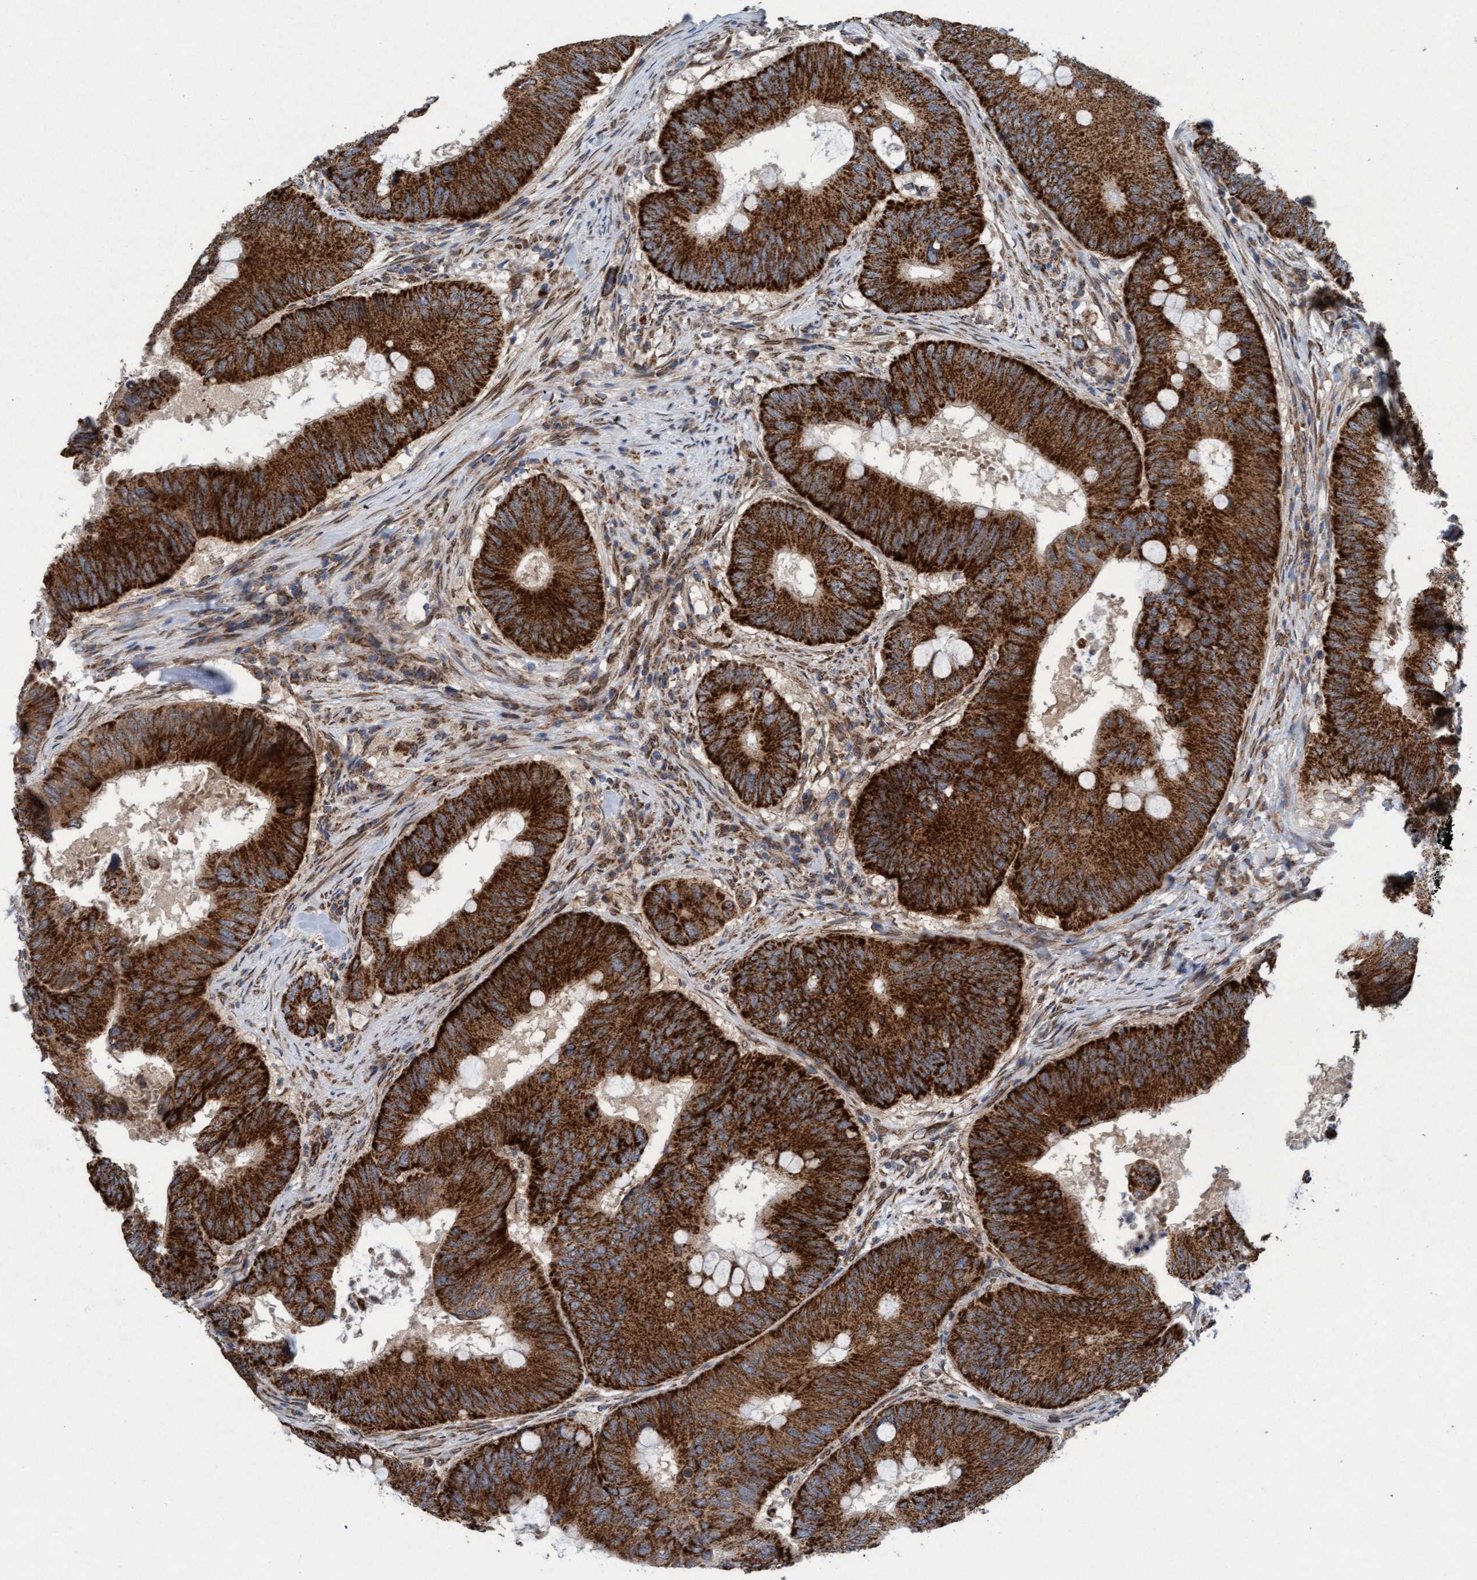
{"staining": {"intensity": "strong", "quantity": ">75%", "location": "cytoplasmic/membranous"}, "tissue": "colorectal cancer", "cell_type": "Tumor cells", "image_type": "cancer", "snomed": [{"axis": "morphology", "description": "Adenocarcinoma, NOS"}, {"axis": "topography", "description": "Colon"}], "caption": "Immunohistochemical staining of colorectal cancer (adenocarcinoma) reveals high levels of strong cytoplasmic/membranous positivity in about >75% of tumor cells. Ihc stains the protein in brown and the nuclei are stained blue.", "gene": "MRPS23", "patient": {"sex": "male", "age": 71}}